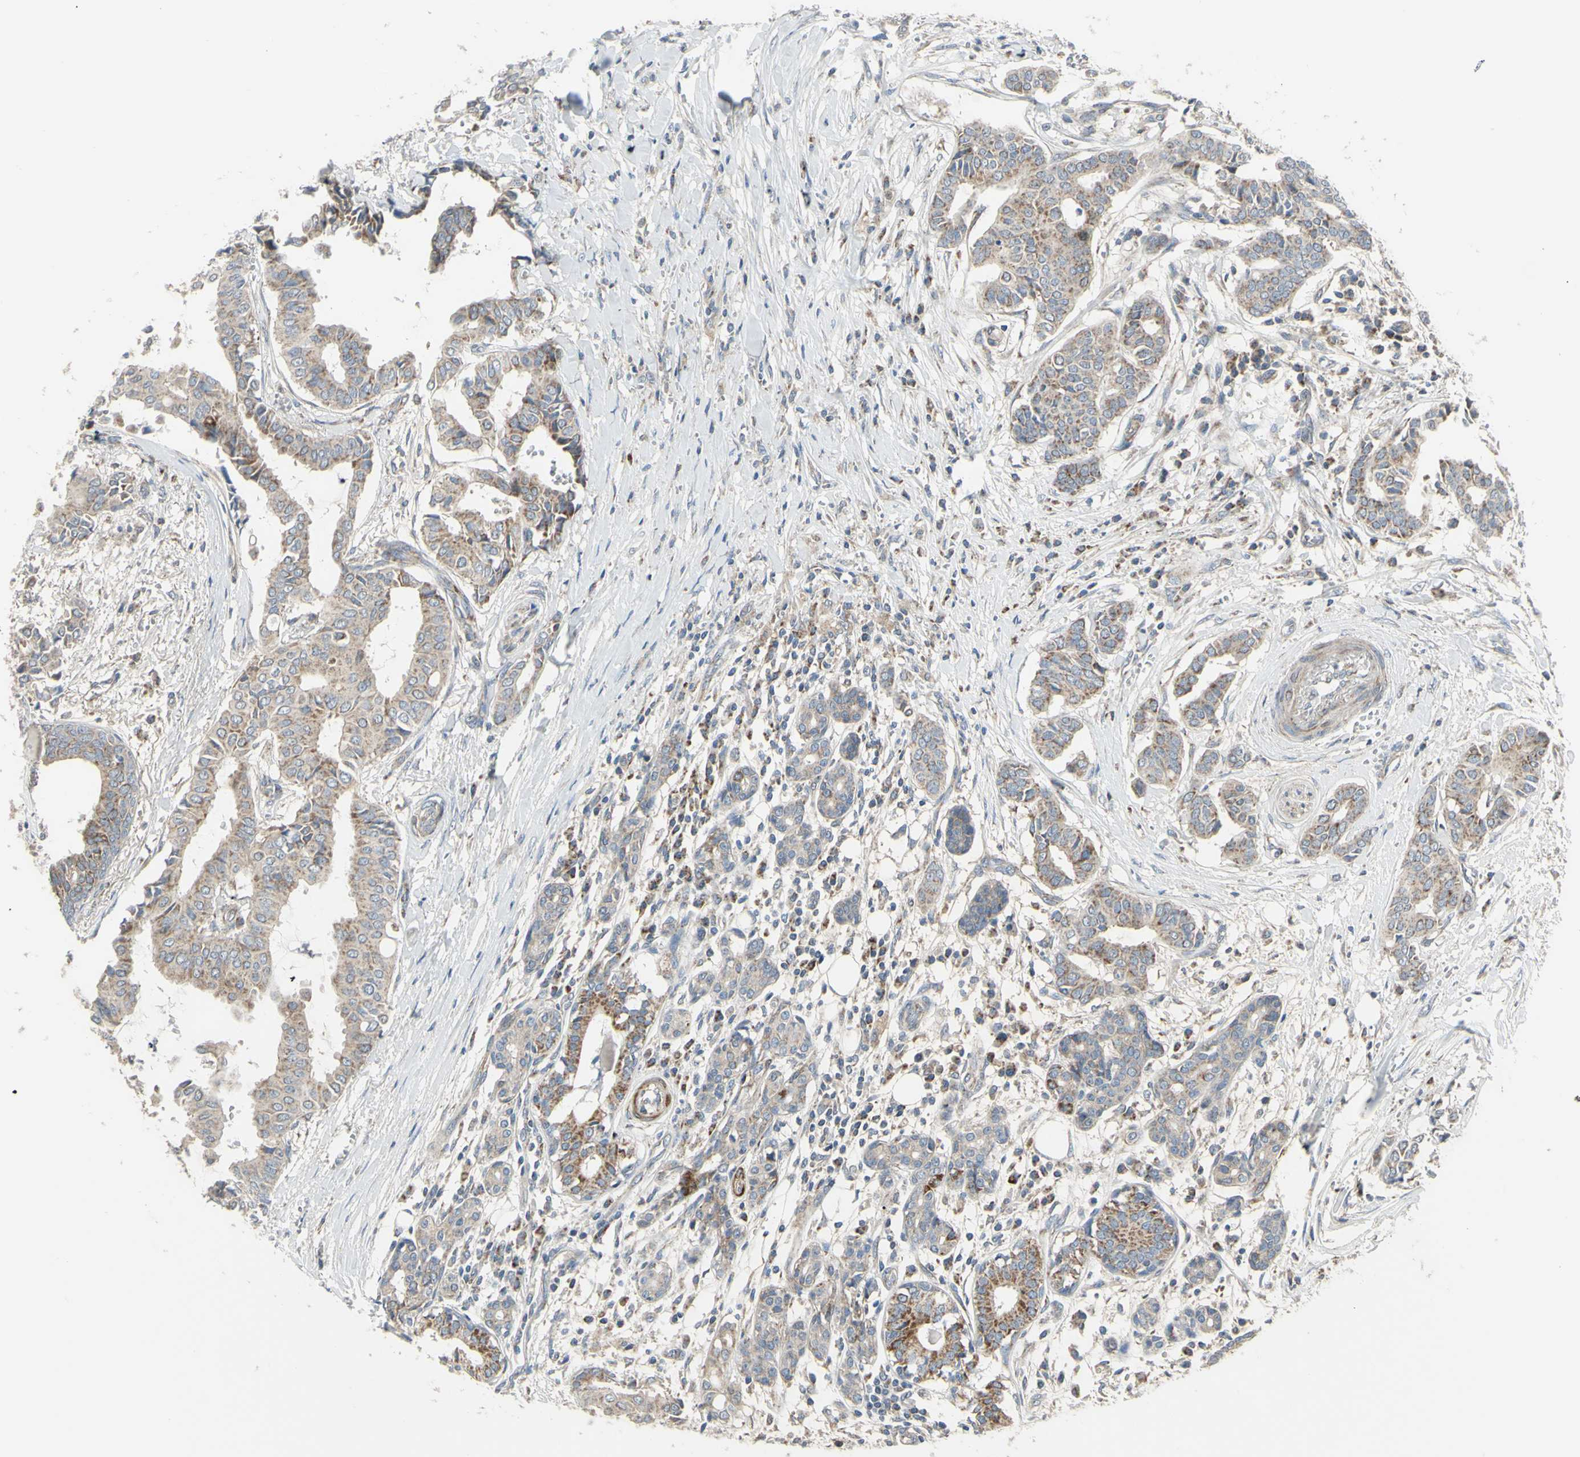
{"staining": {"intensity": "weak", "quantity": "25%-75%", "location": "cytoplasmic/membranous"}, "tissue": "head and neck cancer", "cell_type": "Tumor cells", "image_type": "cancer", "snomed": [{"axis": "morphology", "description": "Adenocarcinoma, NOS"}, {"axis": "topography", "description": "Salivary gland"}, {"axis": "topography", "description": "Head-Neck"}], "caption": "Protein staining of head and neck adenocarcinoma tissue exhibits weak cytoplasmic/membranous positivity in about 25%-75% of tumor cells.", "gene": "FAM171B", "patient": {"sex": "female", "age": 59}}